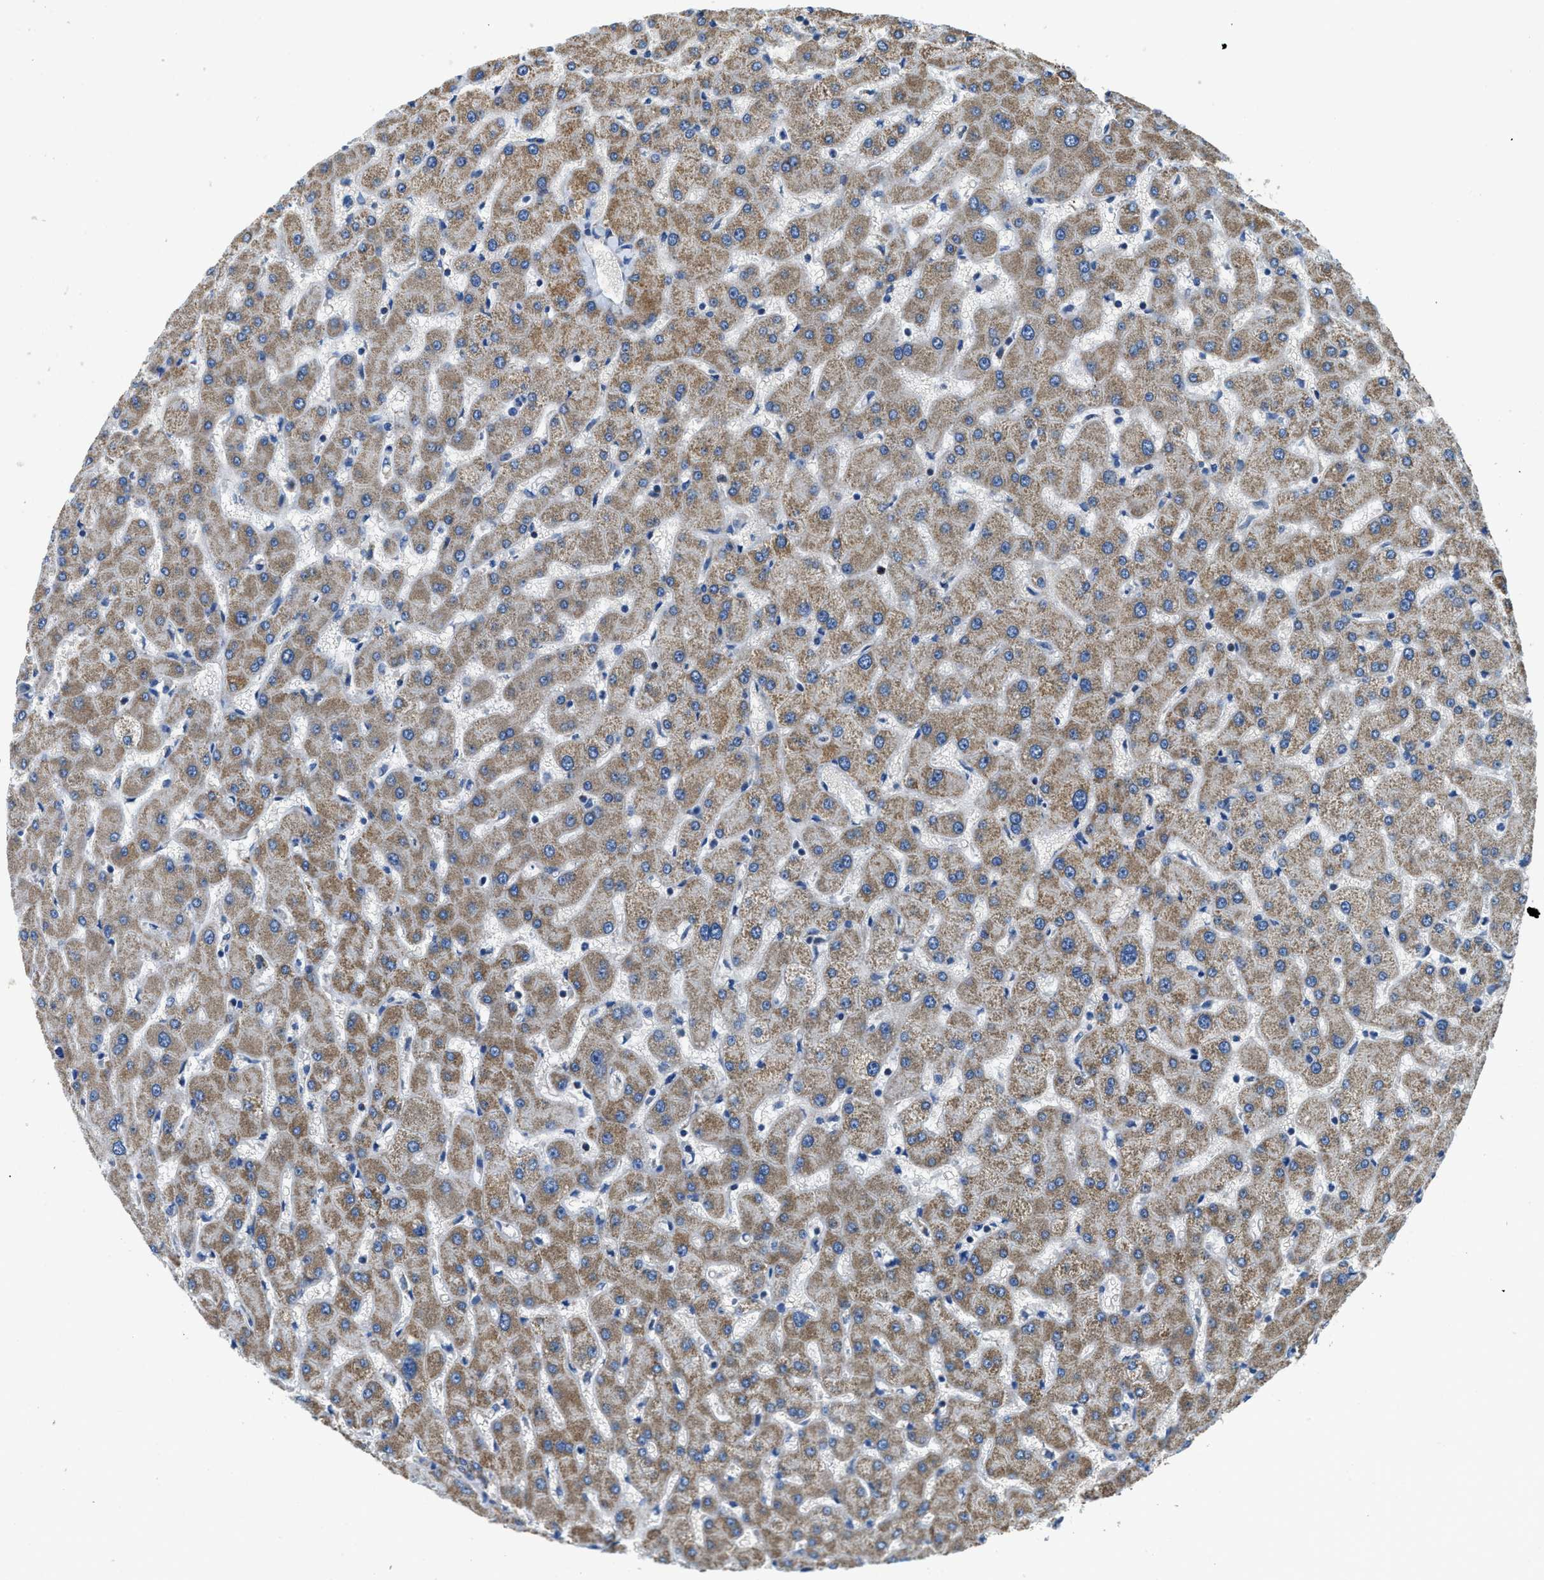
{"staining": {"intensity": "weak", "quantity": "25%-75%", "location": "cytoplasmic/membranous"}, "tissue": "liver", "cell_type": "Cholangiocytes", "image_type": "normal", "snomed": [{"axis": "morphology", "description": "Normal tissue, NOS"}, {"axis": "topography", "description": "Liver"}], "caption": "This micrograph reveals benign liver stained with immunohistochemistry to label a protein in brown. The cytoplasmic/membranous of cholangiocytes show weak positivity for the protein. Nuclei are counter-stained blue.", "gene": "STK33", "patient": {"sex": "female", "age": 63}}